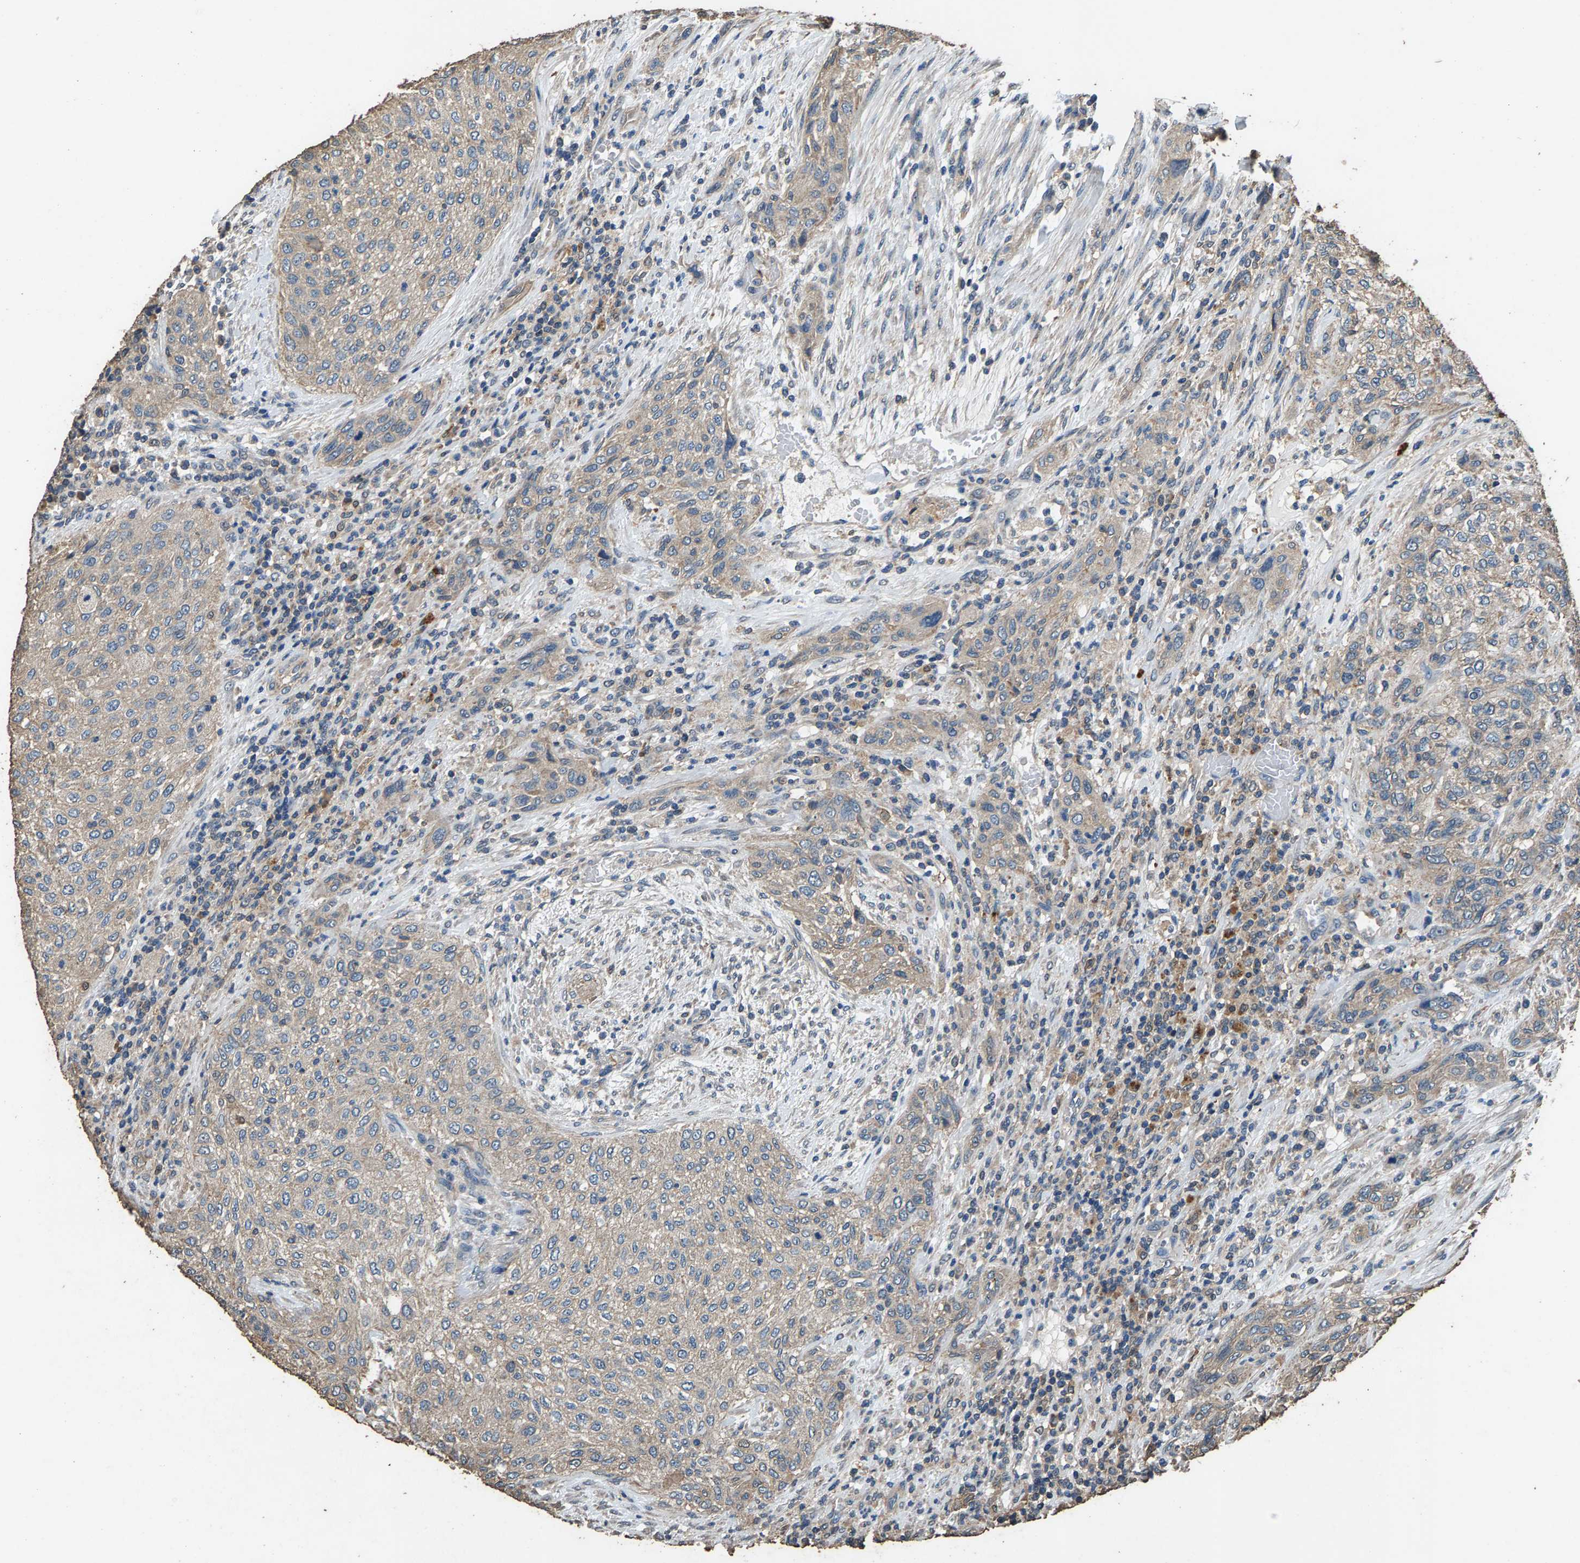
{"staining": {"intensity": "weak", "quantity": "25%-75%", "location": "cytoplasmic/membranous"}, "tissue": "urothelial cancer", "cell_type": "Tumor cells", "image_type": "cancer", "snomed": [{"axis": "morphology", "description": "Urothelial carcinoma, Low grade"}, {"axis": "morphology", "description": "Urothelial carcinoma, High grade"}, {"axis": "topography", "description": "Urinary bladder"}], "caption": "Low-grade urothelial carcinoma stained for a protein (brown) displays weak cytoplasmic/membranous positive staining in approximately 25%-75% of tumor cells.", "gene": "MRPL27", "patient": {"sex": "male", "age": 35}}